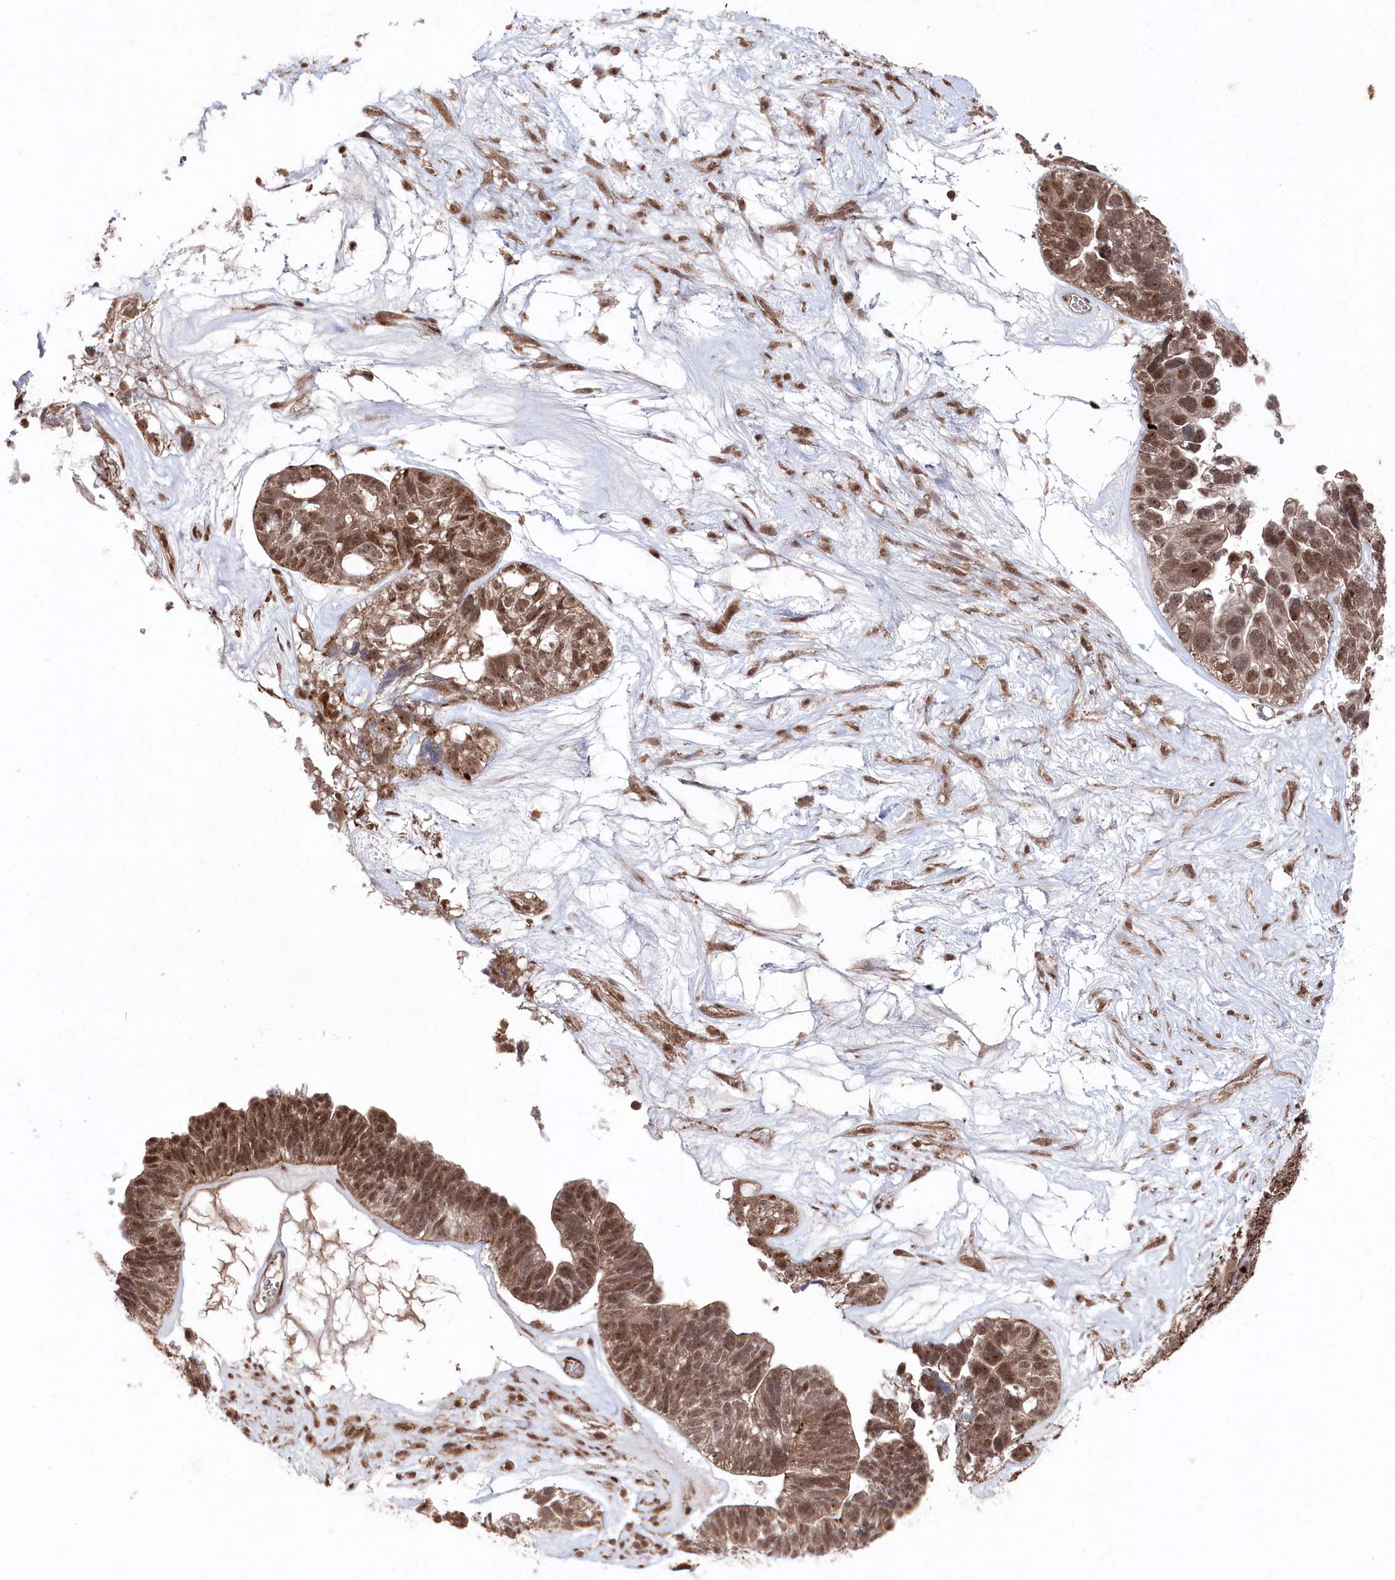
{"staining": {"intensity": "moderate", "quantity": ">75%", "location": "nuclear"}, "tissue": "ovarian cancer", "cell_type": "Tumor cells", "image_type": "cancer", "snomed": [{"axis": "morphology", "description": "Cystadenocarcinoma, serous, NOS"}, {"axis": "topography", "description": "Ovary"}], "caption": "IHC (DAB (3,3'-diaminobenzidine)) staining of human serous cystadenocarcinoma (ovarian) reveals moderate nuclear protein expression in about >75% of tumor cells.", "gene": "BORCS7", "patient": {"sex": "female", "age": 79}}